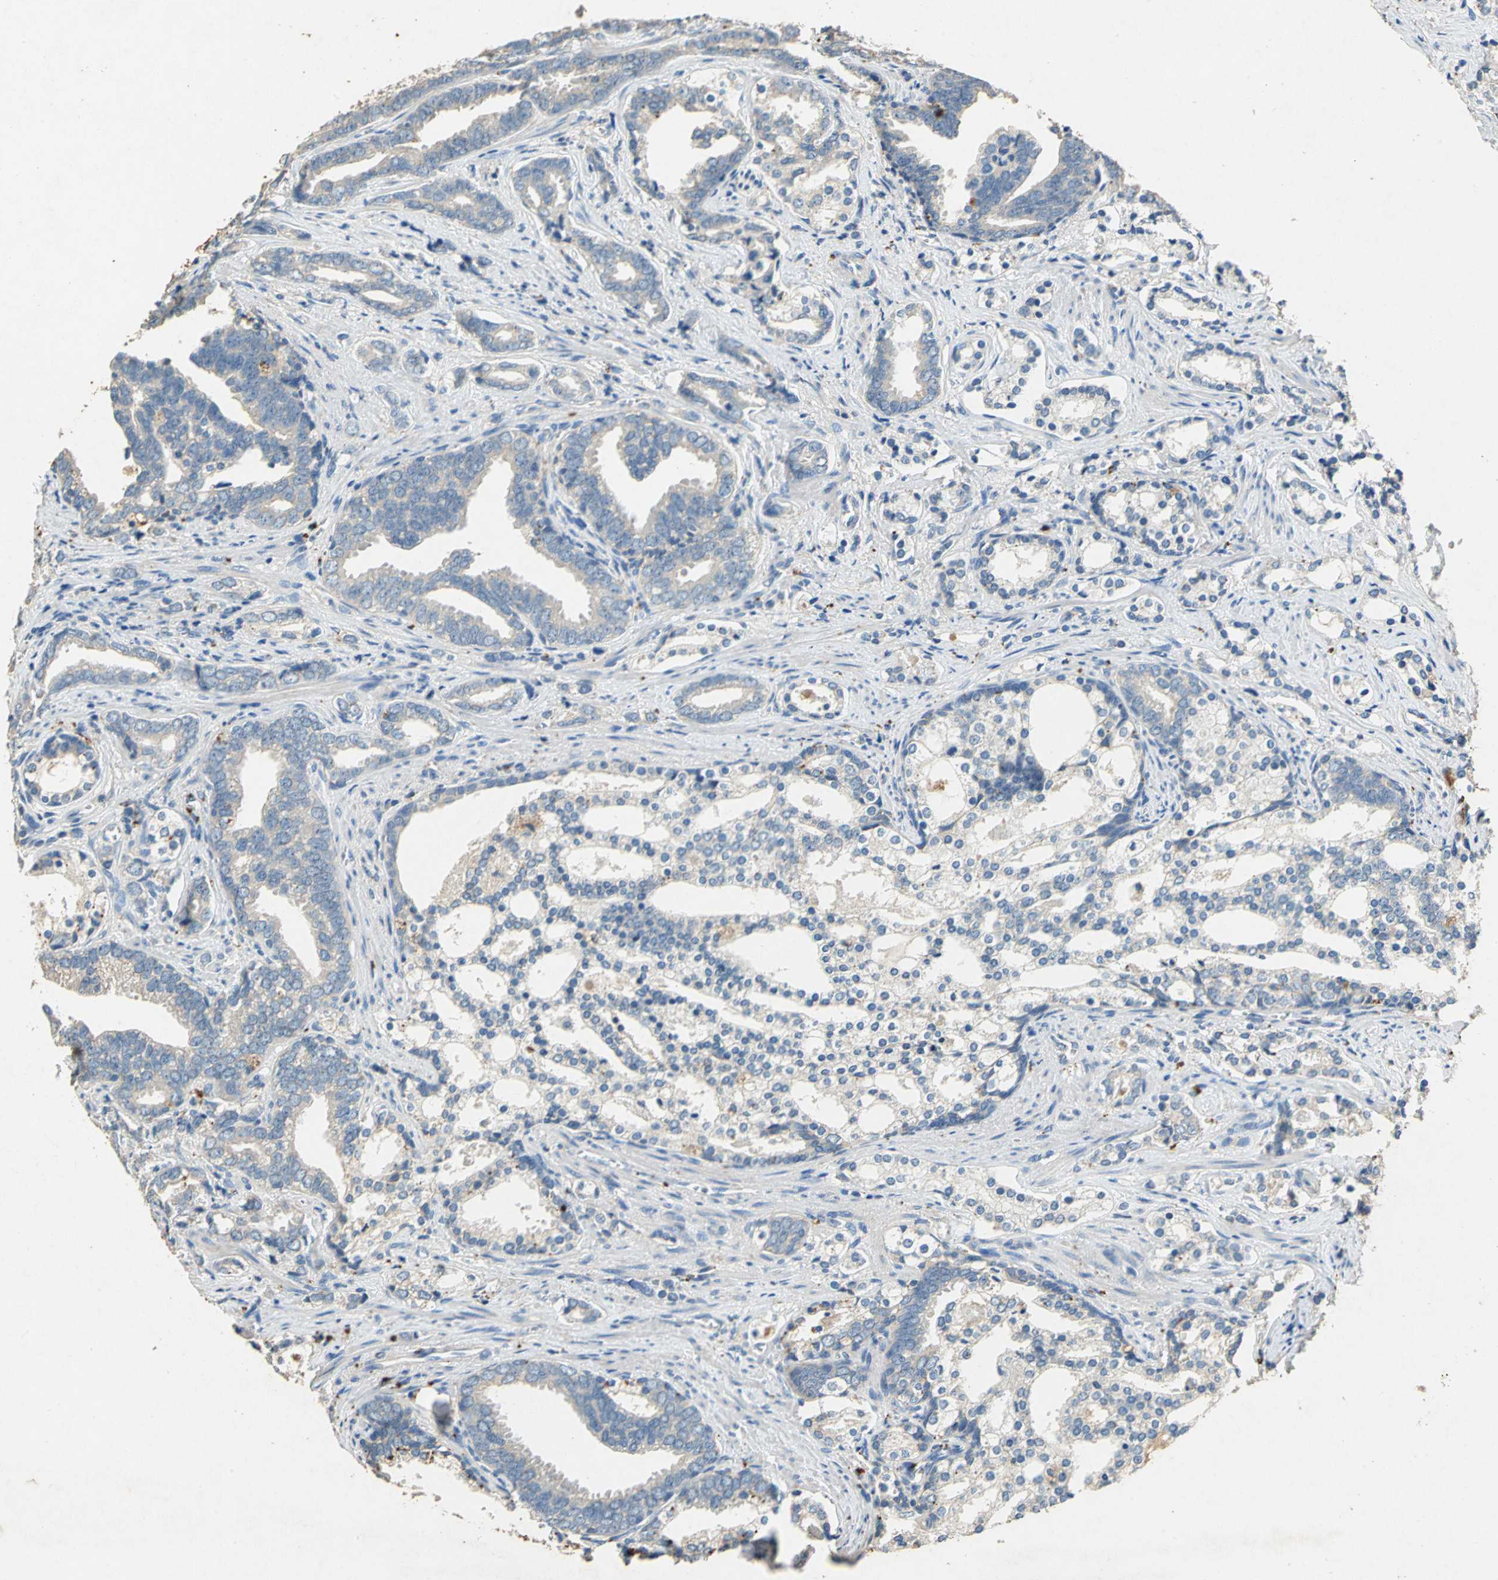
{"staining": {"intensity": "weak", "quantity": ">75%", "location": "cytoplasmic/membranous"}, "tissue": "prostate cancer", "cell_type": "Tumor cells", "image_type": "cancer", "snomed": [{"axis": "morphology", "description": "Adenocarcinoma, Medium grade"}, {"axis": "topography", "description": "Prostate"}], "caption": "Brown immunohistochemical staining in human prostate adenocarcinoma (medium-grade) exhibits weak cytoplasmic/membranous expression in approximately >75% of tumor cells.", "gene": "ADAMTS5", "patient": {"sex": "male", "age": 67}}